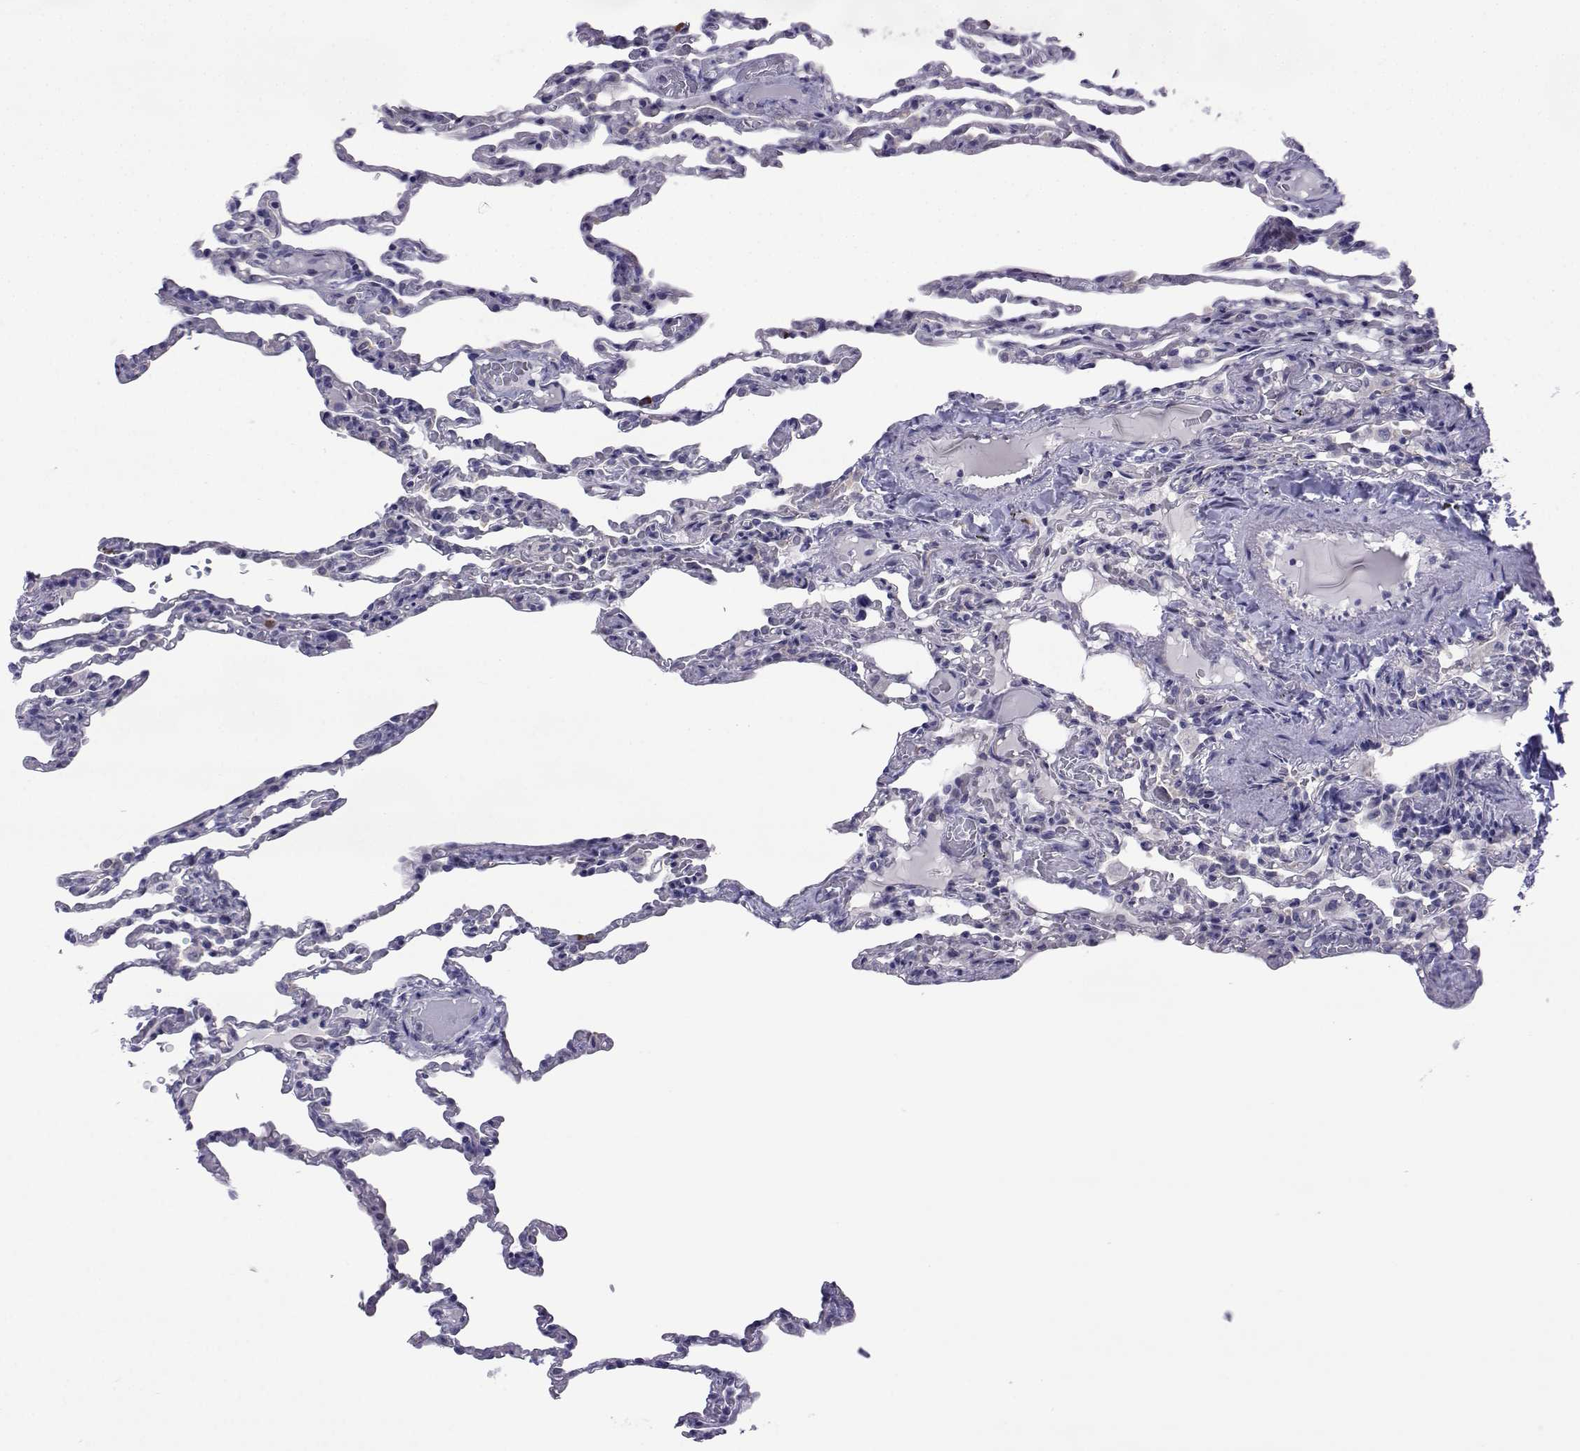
{"staining": {"intensity": "negative", "quantity": "none", "location": "none"}, "tissue": "lung", "cell_type": "Alveolar cells", "image_type": "normal", "snomed": [{"axis": "morphology", "description": "Normal tissue, NOS"}, {"axis": "topography", "description": "Lung"}], "caption": "A high-resolution image shows immunohistochemistry staining of normal lung, which exhibits no significant staining in alveolar cells. (DAB IHC with hematoxylin counter stain).", "gene": "COL22A1", "patient": {"sex": "female", "age": 43}}